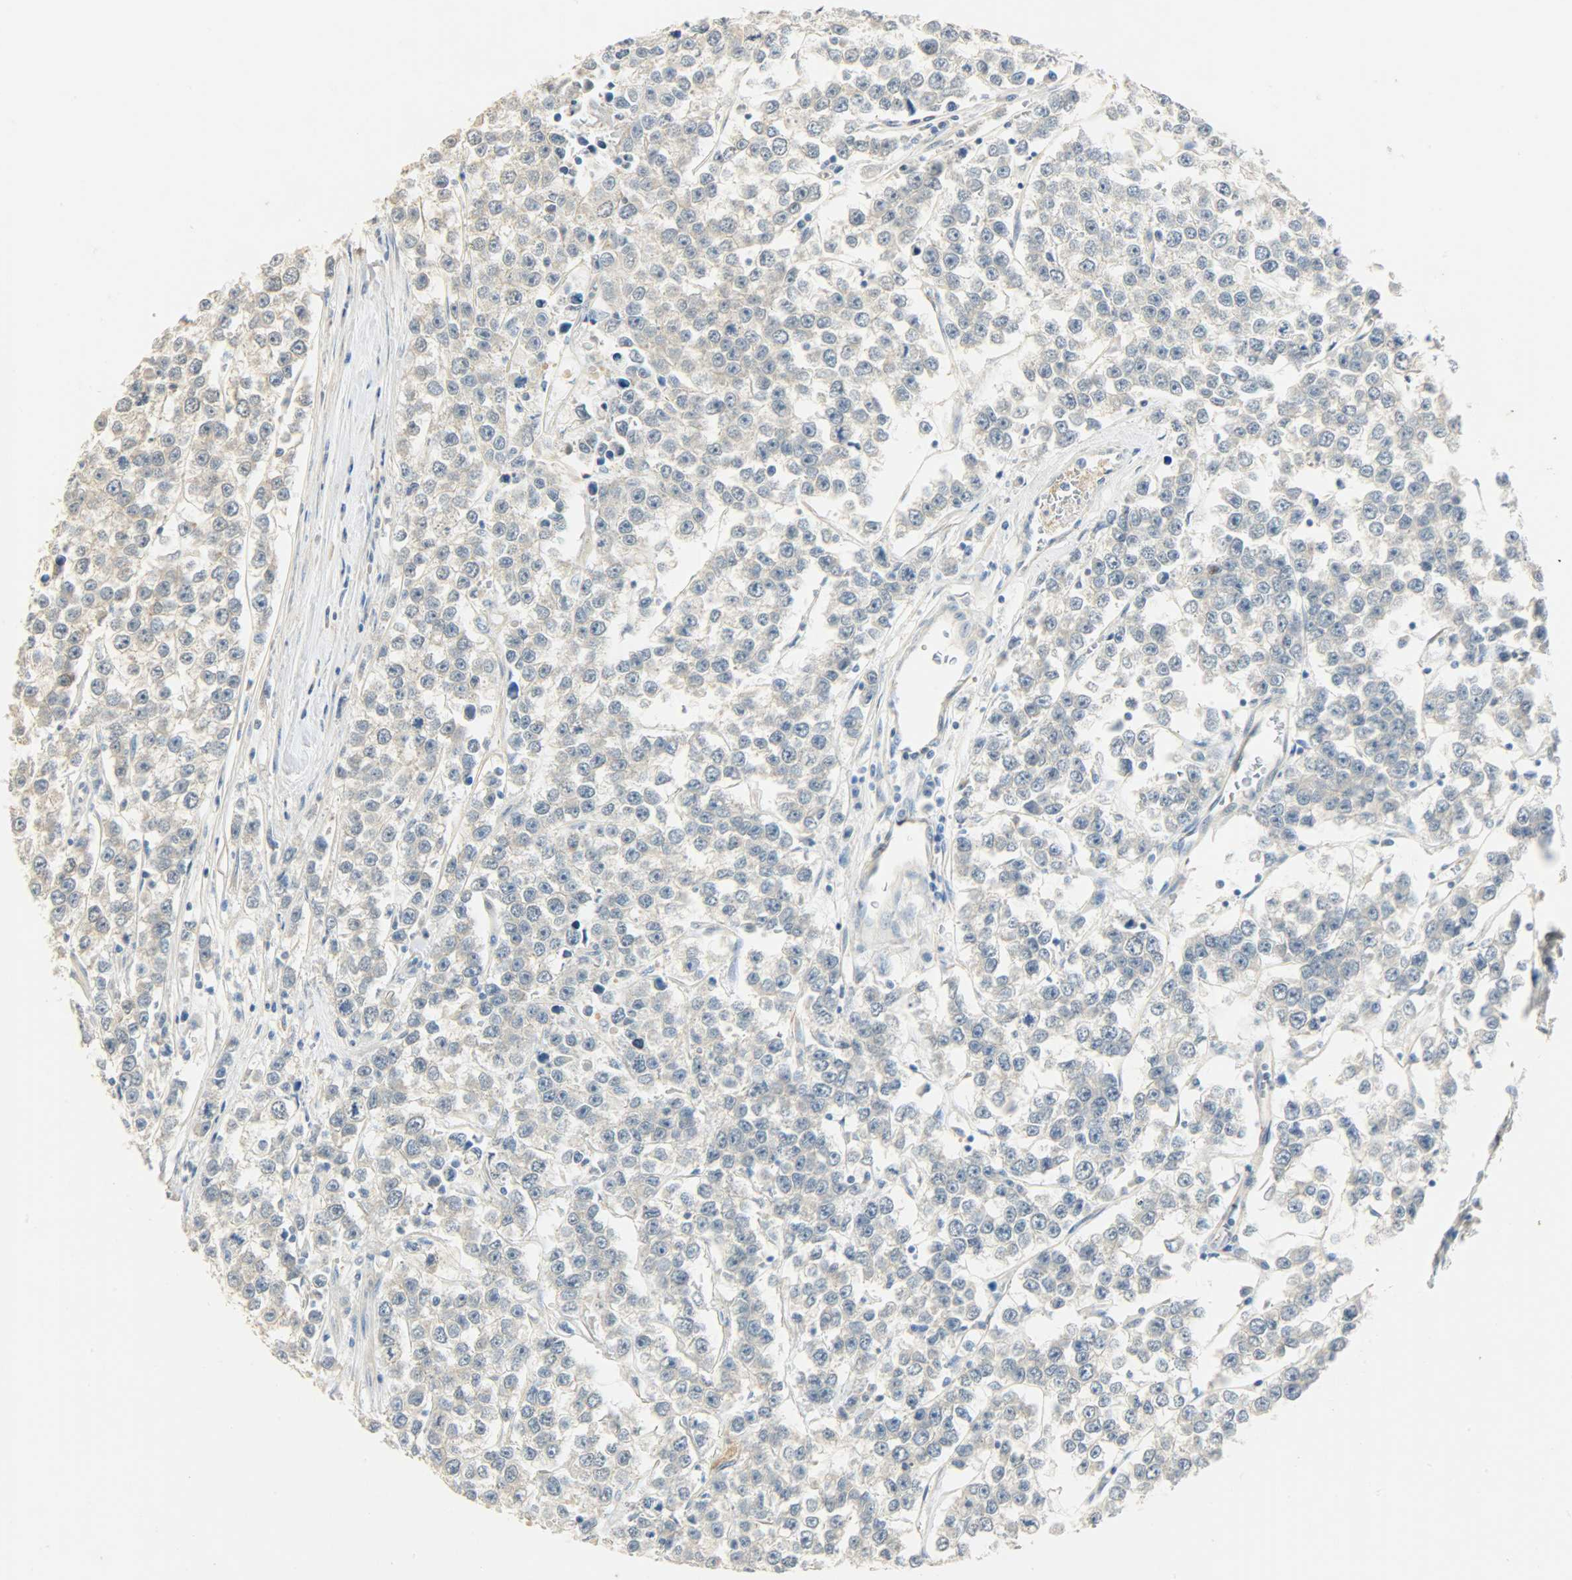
{"staining": {"intensity": "weak", "quantity": "25%-75%", "location": "cytoplasmic/membranous"}, "tissue": "testis cancer", "cell_type": "Tumor cells", "image_type": "cancer", "snomed": [{"axis": "morphology", "description": "Seminoma, NOS"}, {"axis": "morphology", "description": "Carcinoma, Embryonal, NOS"}, {"axis": "topography", "description": "Testis"}], "caption": "Tumor cells reveal low levels of weak cytoplasmic/membranous positivity in about 25%-75% of cells in human testis cancer. (Brightfield microscopy of DAB IHC at high magnification).", "gene": "USP13", "patient": {"sex": "male", "age": 52}}